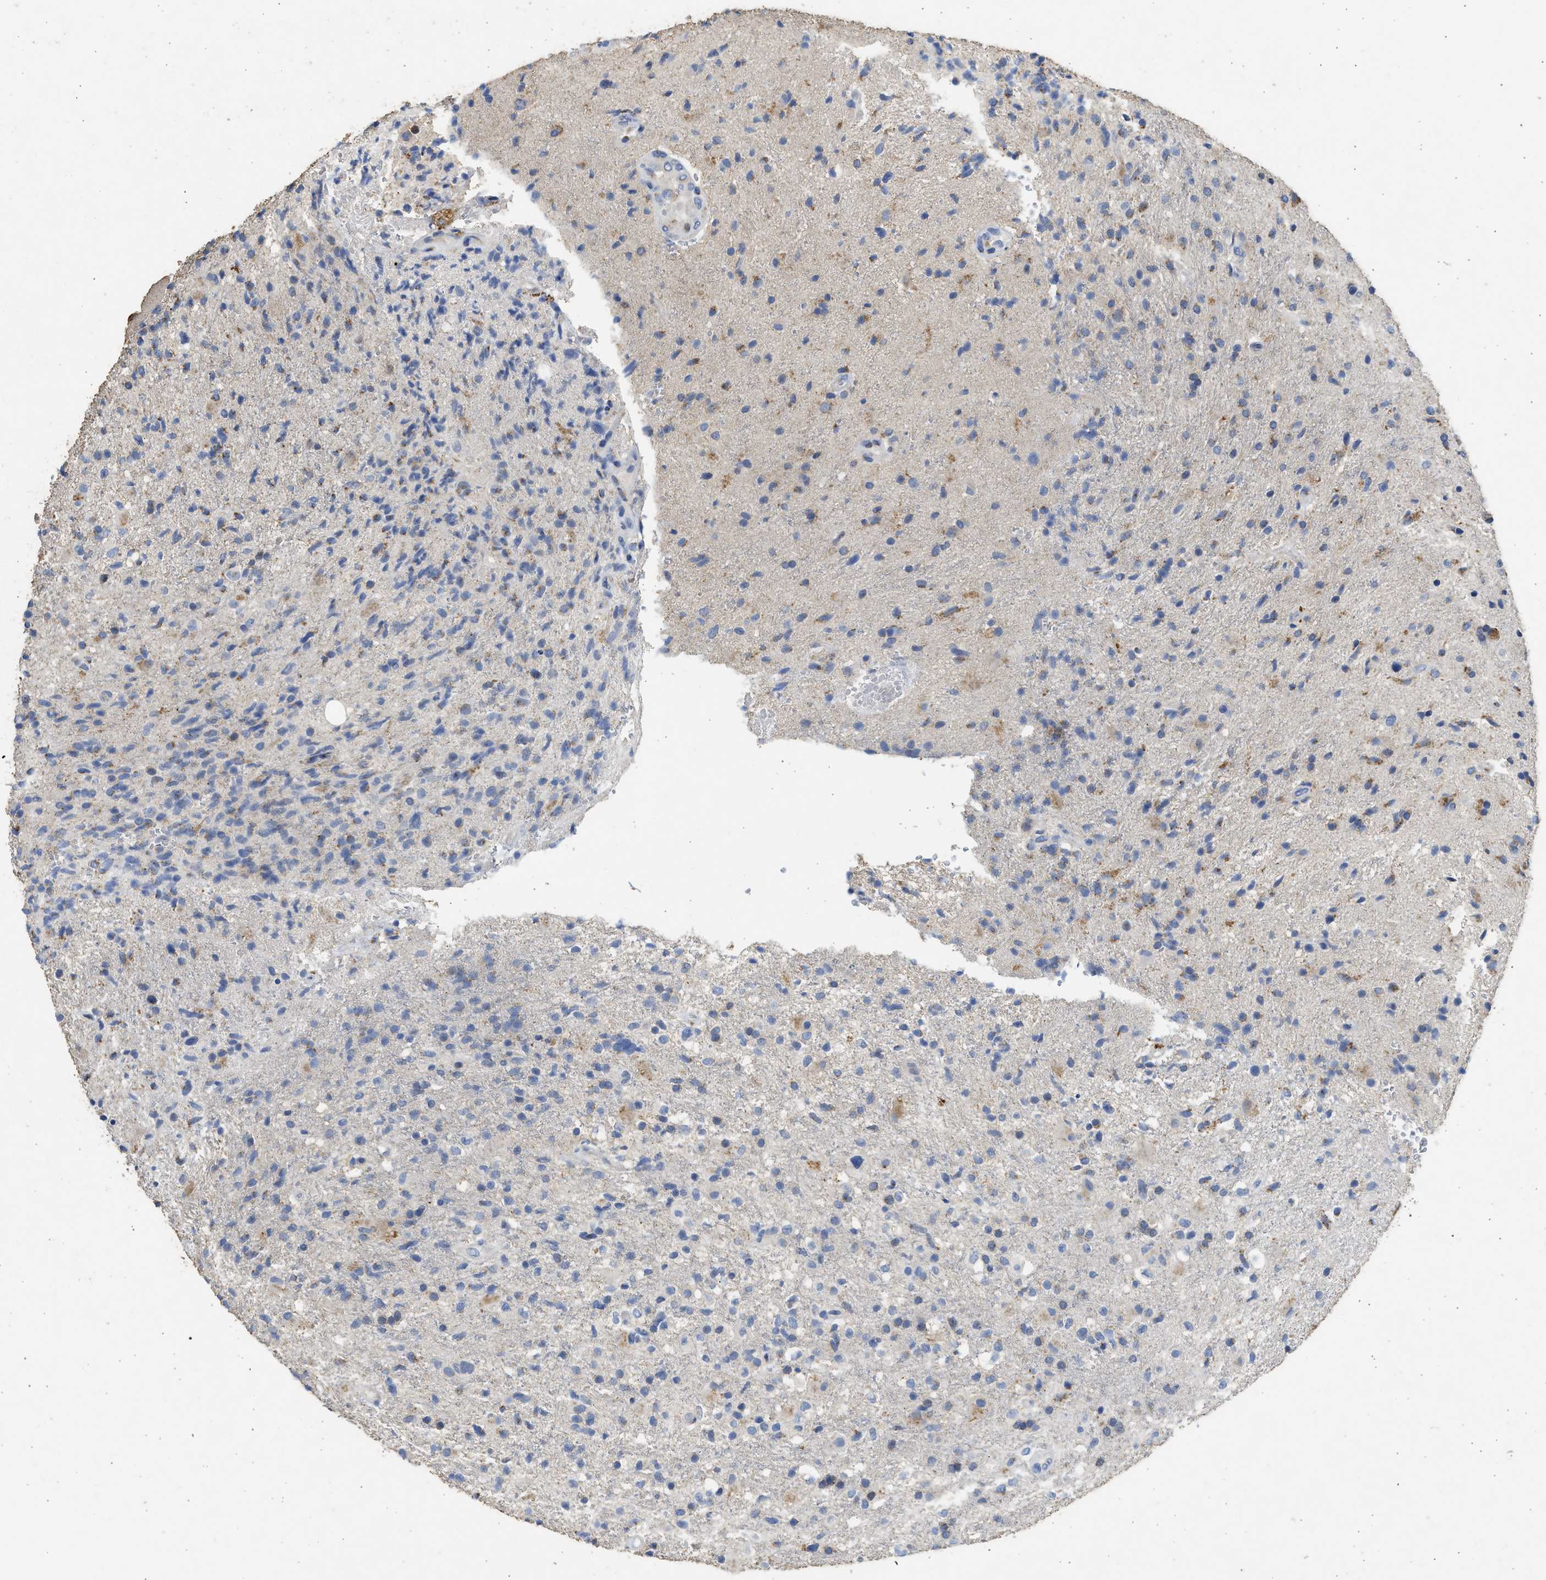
{"staining": {"intensity": "negative", "quantity": "none", "location": "none"}, "tissue": "glioma", "cell_type": "Tumor cells", "image_type": "cancer", "snomed": [{"axis": "morphology", "description": "Glioma, malignant, High grade"}, {"axis": "topography", "description": "Brain"}], "caption": "DAB (3,3'-diaminobenzidine) immunohistochemical staining of malignant high-grade glioma reveals no significant staining in tumor cells.", "gene": "IPO8", "patient": {"sex": "male", "age": 72}}